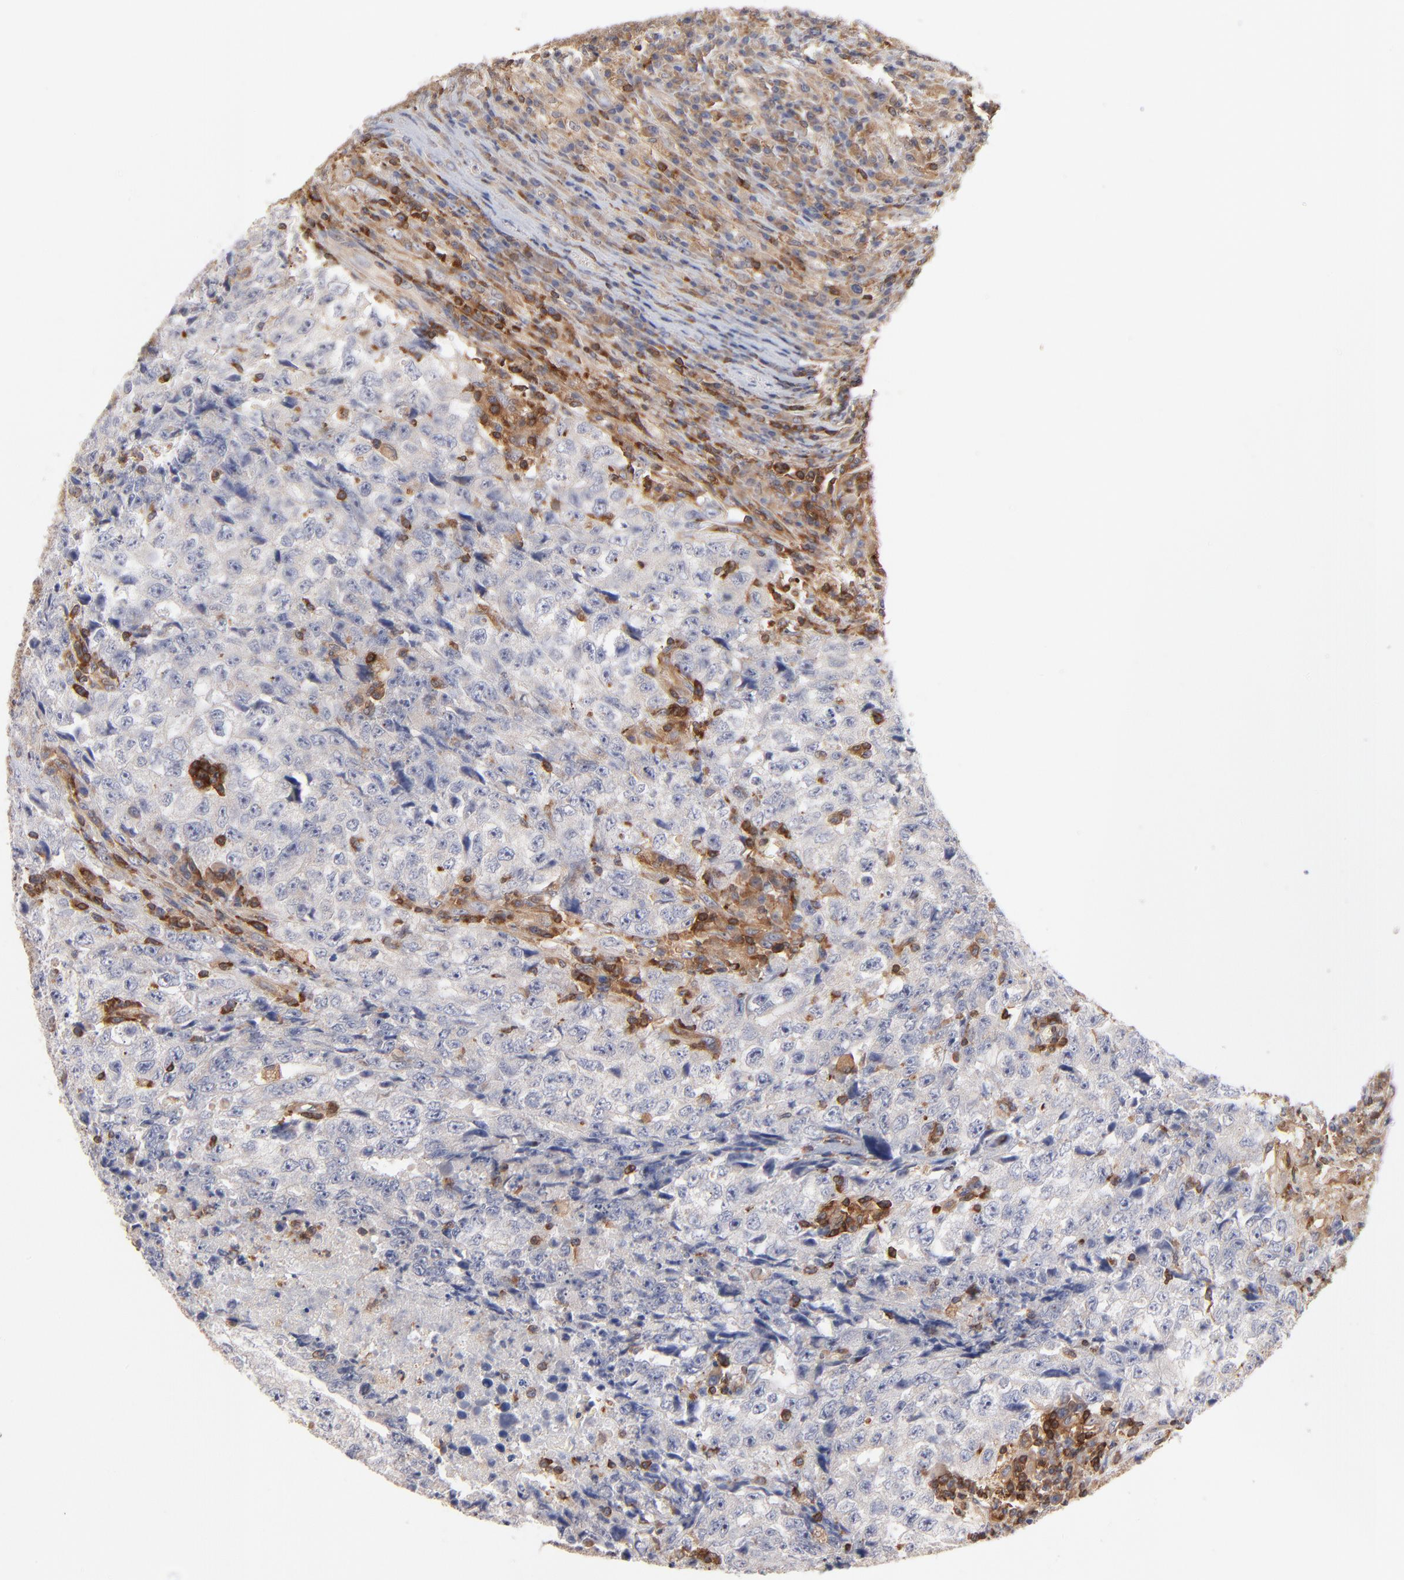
{"staining": {"intensity": "negative", "quantity": "none", "location": "none"}, "tissue": "testis cancer", "cell_type": "Tumor cells", "image_type": "cancer", "snomed": [{"axis": "morphology", "description": "Necrosis, NOS"}, {"axis": "morphology", "description": "Carcinoma, Embryonal, NOS"}, {"axis": "topography", "description": "Testis"}], "caption": "The image reveals no significant staining in tumor cells of embryonal carcinoma (testis). Brightfield microscopy of IHC stained with DAB (3,3'-diaminobenzidine) (brown) and hematoxylin (blue), captured at high magnification.", "gene": "WIPF1", "patient": {"sex": "male", "age": 19}}